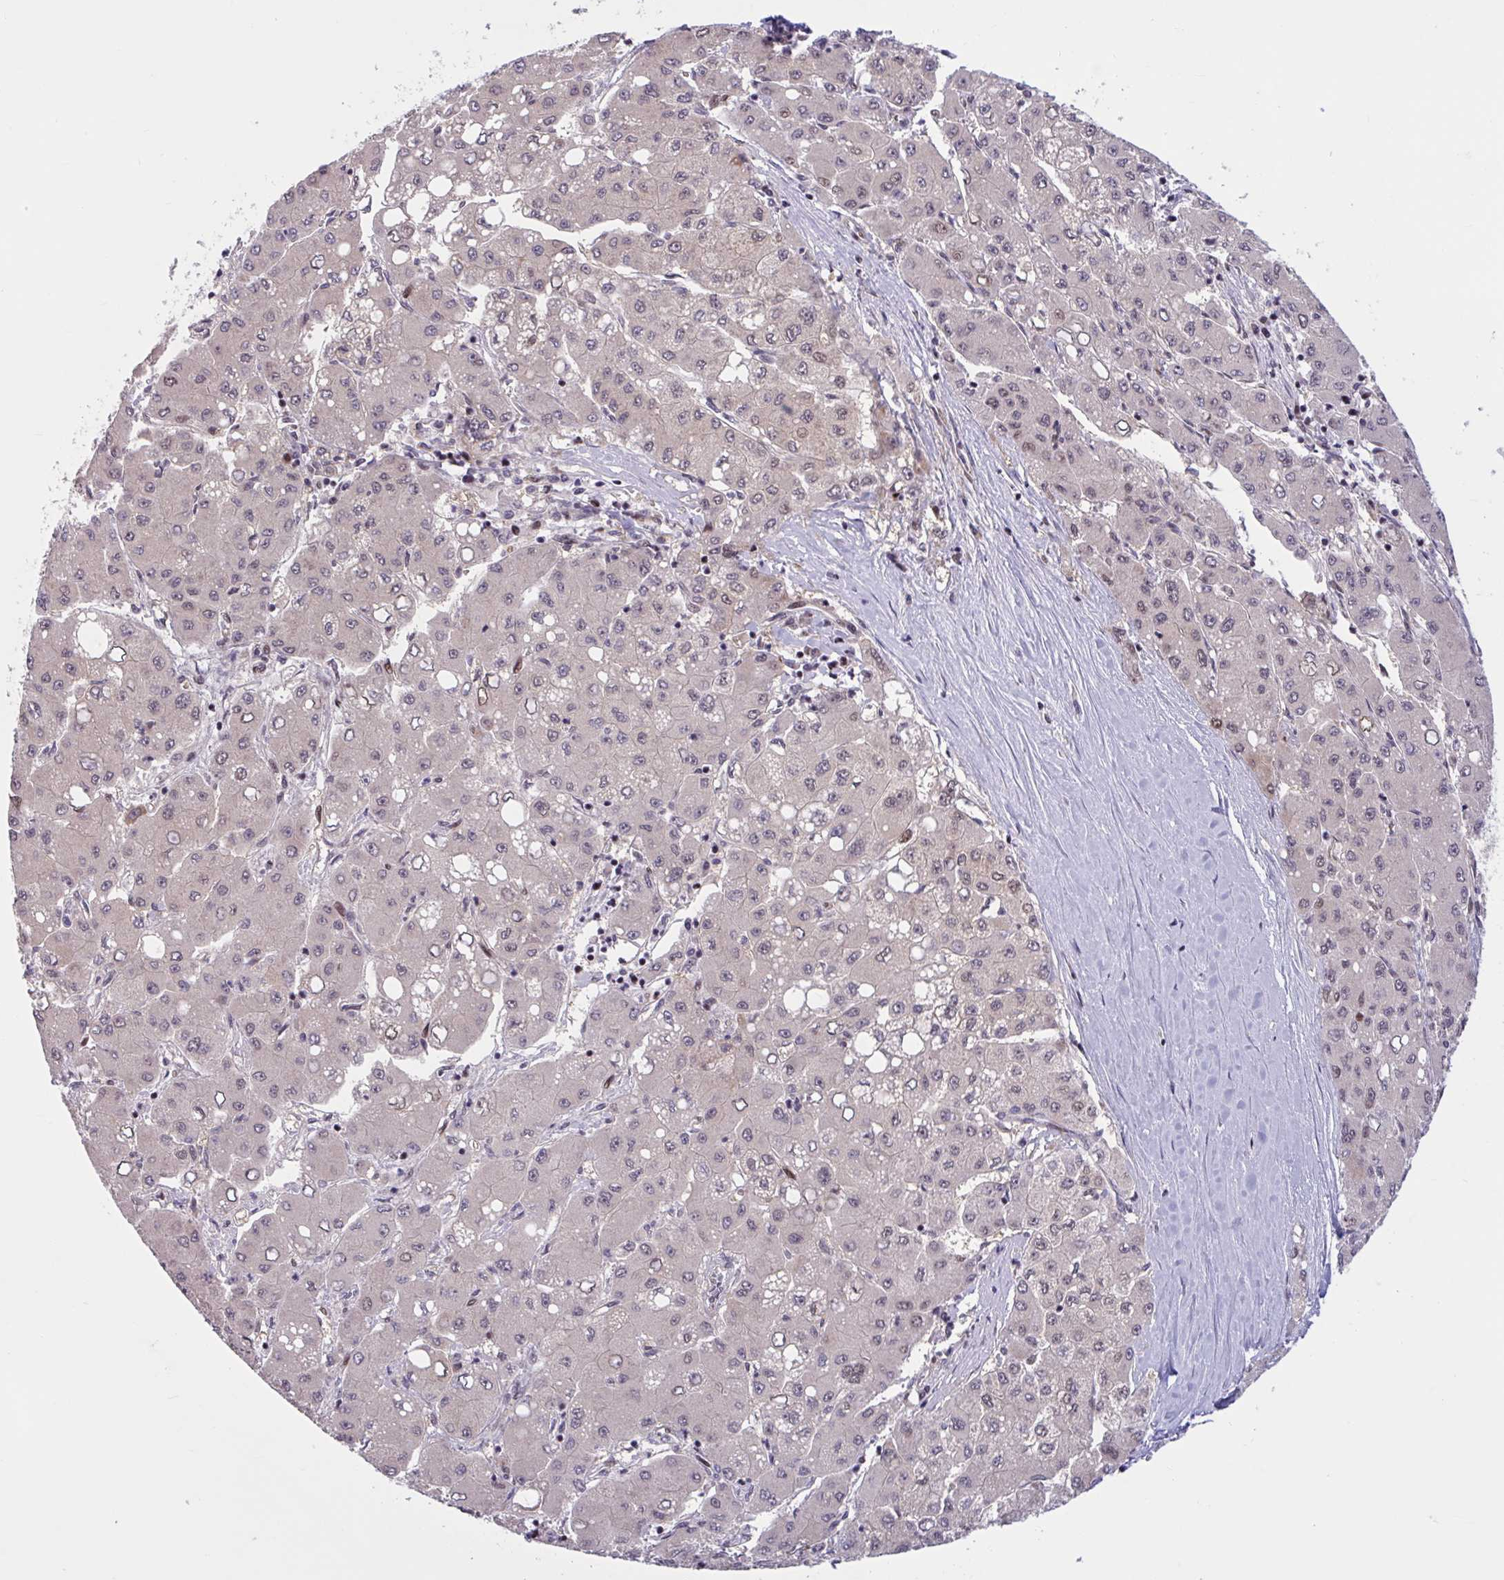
{"staining": {"intensity": "moderate", "quantity": "25%-75%", "location": "nuclear"}, "tissue": "liver cancer", "cell_type": "Tumor cells", "image_type": "cancer", "snomed": [{"axis": "morphology", "description": "Carcinoma, Hepatocellular, NOS"}, {"axis": "topography", "description": "Liver"}], "caption": "Immunohistochemical staining of liver cancer displays medium levels of moderate nuclear expression in about 25%-75% of tumor cells. (Brightfield microscopy of DAB IHC at high magnification).", "gene": "RBL1", "patient": {"sex": "male", "age": 40}}